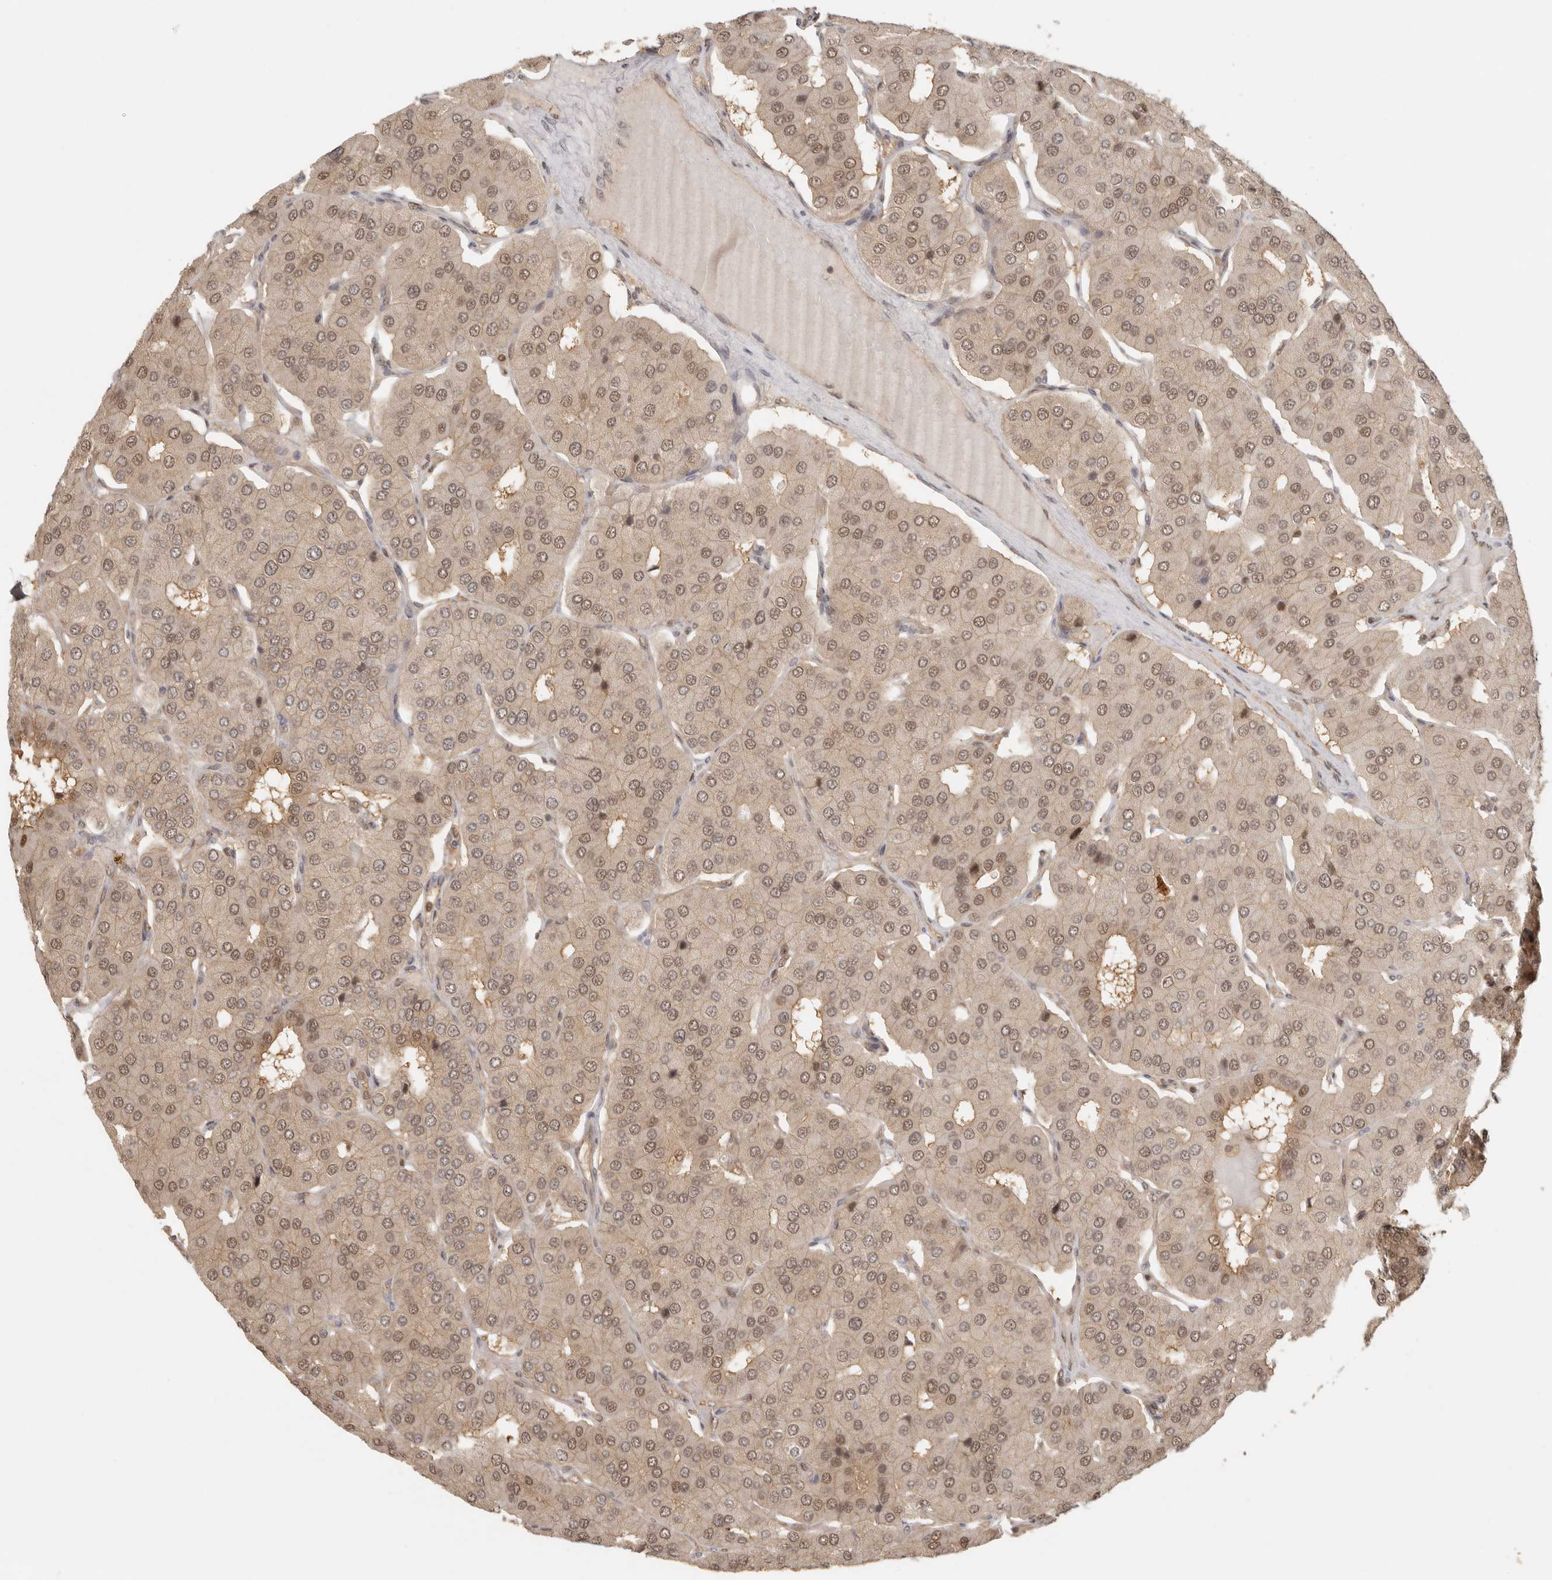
{"staining": {"intensity": "weak", "quantity": ">75%", "location": "nuclear"}, "tissue": "parathyroid gland", "cell_type": "Glandular cells", "image_type": "normal", "snomed": [{"axis": "morphology", "description": "Normal tissue, NOS"}, {"axis": "morphology", "description": "Adenoma, NOS"}, {"axis": "topography", "description": "Parathyroid gland"}], "caption": "Immunohistochemical staining of unremarkable human parathyroid gland shows weak nuclear protein expression in approximately >75% of glandular cells.", "gene": "PSMA5", "patient": {"sex": "female", "age": 86}}